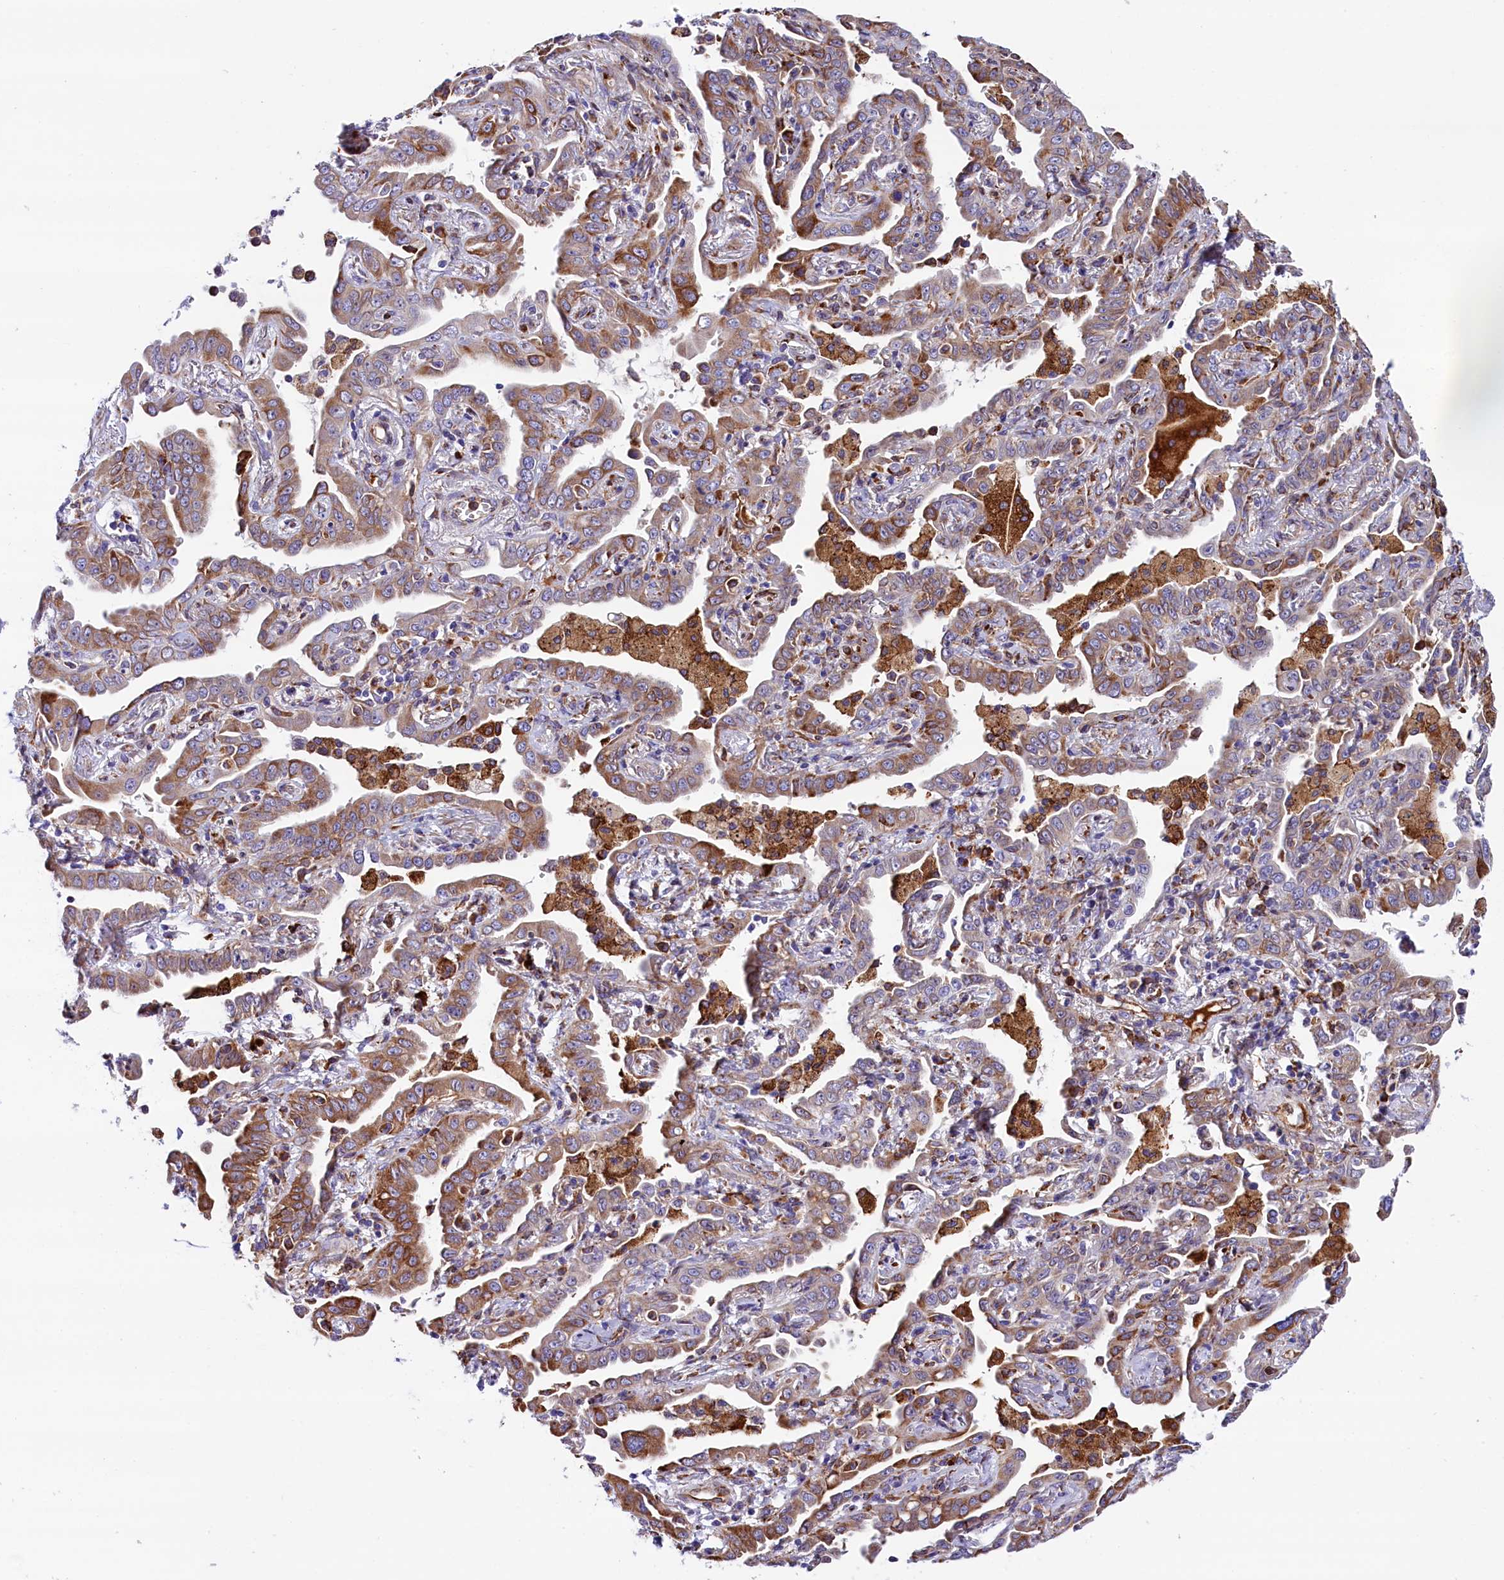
{"staining": {"intensity": "moderate", "quantity": "25%-75%", "location": "cytoplasmic/membranous"}, "tissue": "lung cancer", "cell_type": "Tumor cells", "image_type": "cancer", "snomed": [{"axis": "morphology", "description": "Adenocarcinoma, NOS"}, {"axis": "topography", "description": "Lung"}], "caption": "Immunohistochemistry (IHC) (DAB (3,3'-diaminobenzidine)) staining of lung adenocarcinoma demonstrates moderate cytoplasmic/membranous protein staining in approximately 25%-75% of tumor cells.", "gene": "CMTR2", "patient": {"sex": "male", "age": 67}}